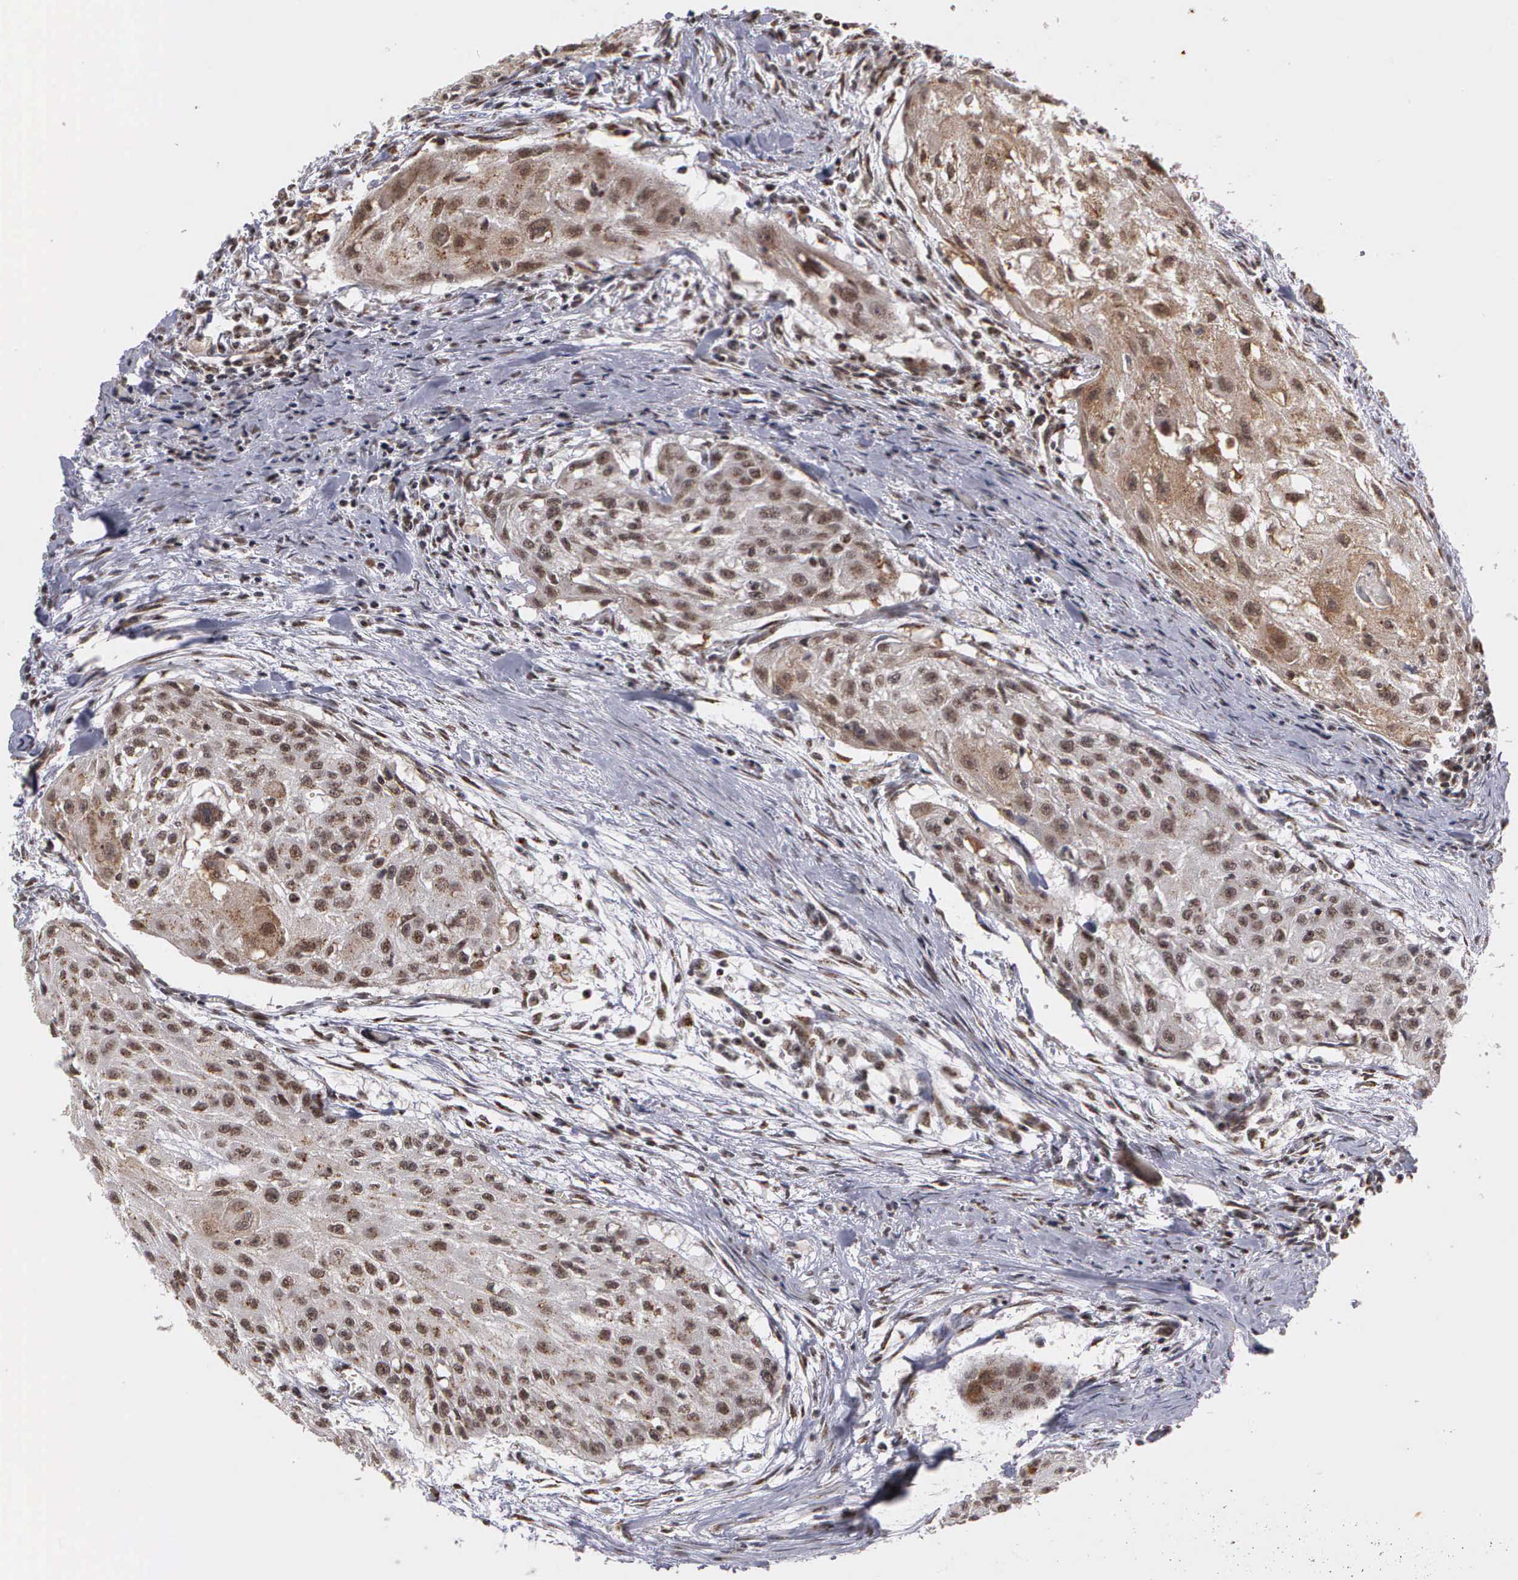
{"staining": {"intensity": "moderate", "quantity": "25%-75%", "location": "cytoplasmic/membranous,nuclear"}, "tissue": "head and neck cancer", "cell_type": "Tumor cells", "image_type": "cancer", "snomed": [{"axis": "morphology", "description": "Squamous cell carcinoma, NOS"}, {"axis": "topography", "description": "Head-Neck"}], "caption": "This histopathology image shows head and neck squamous cell carcinoma stained with immunohistochemistry to label a protein in brown. The cytoplasmic/membranous and nuclear of tumor cells show moderate positivity for the protein. Nuclei are counter-stained blue.", "gene": "GTF2A1", "patient": {"sex": "male", "age": 64}}